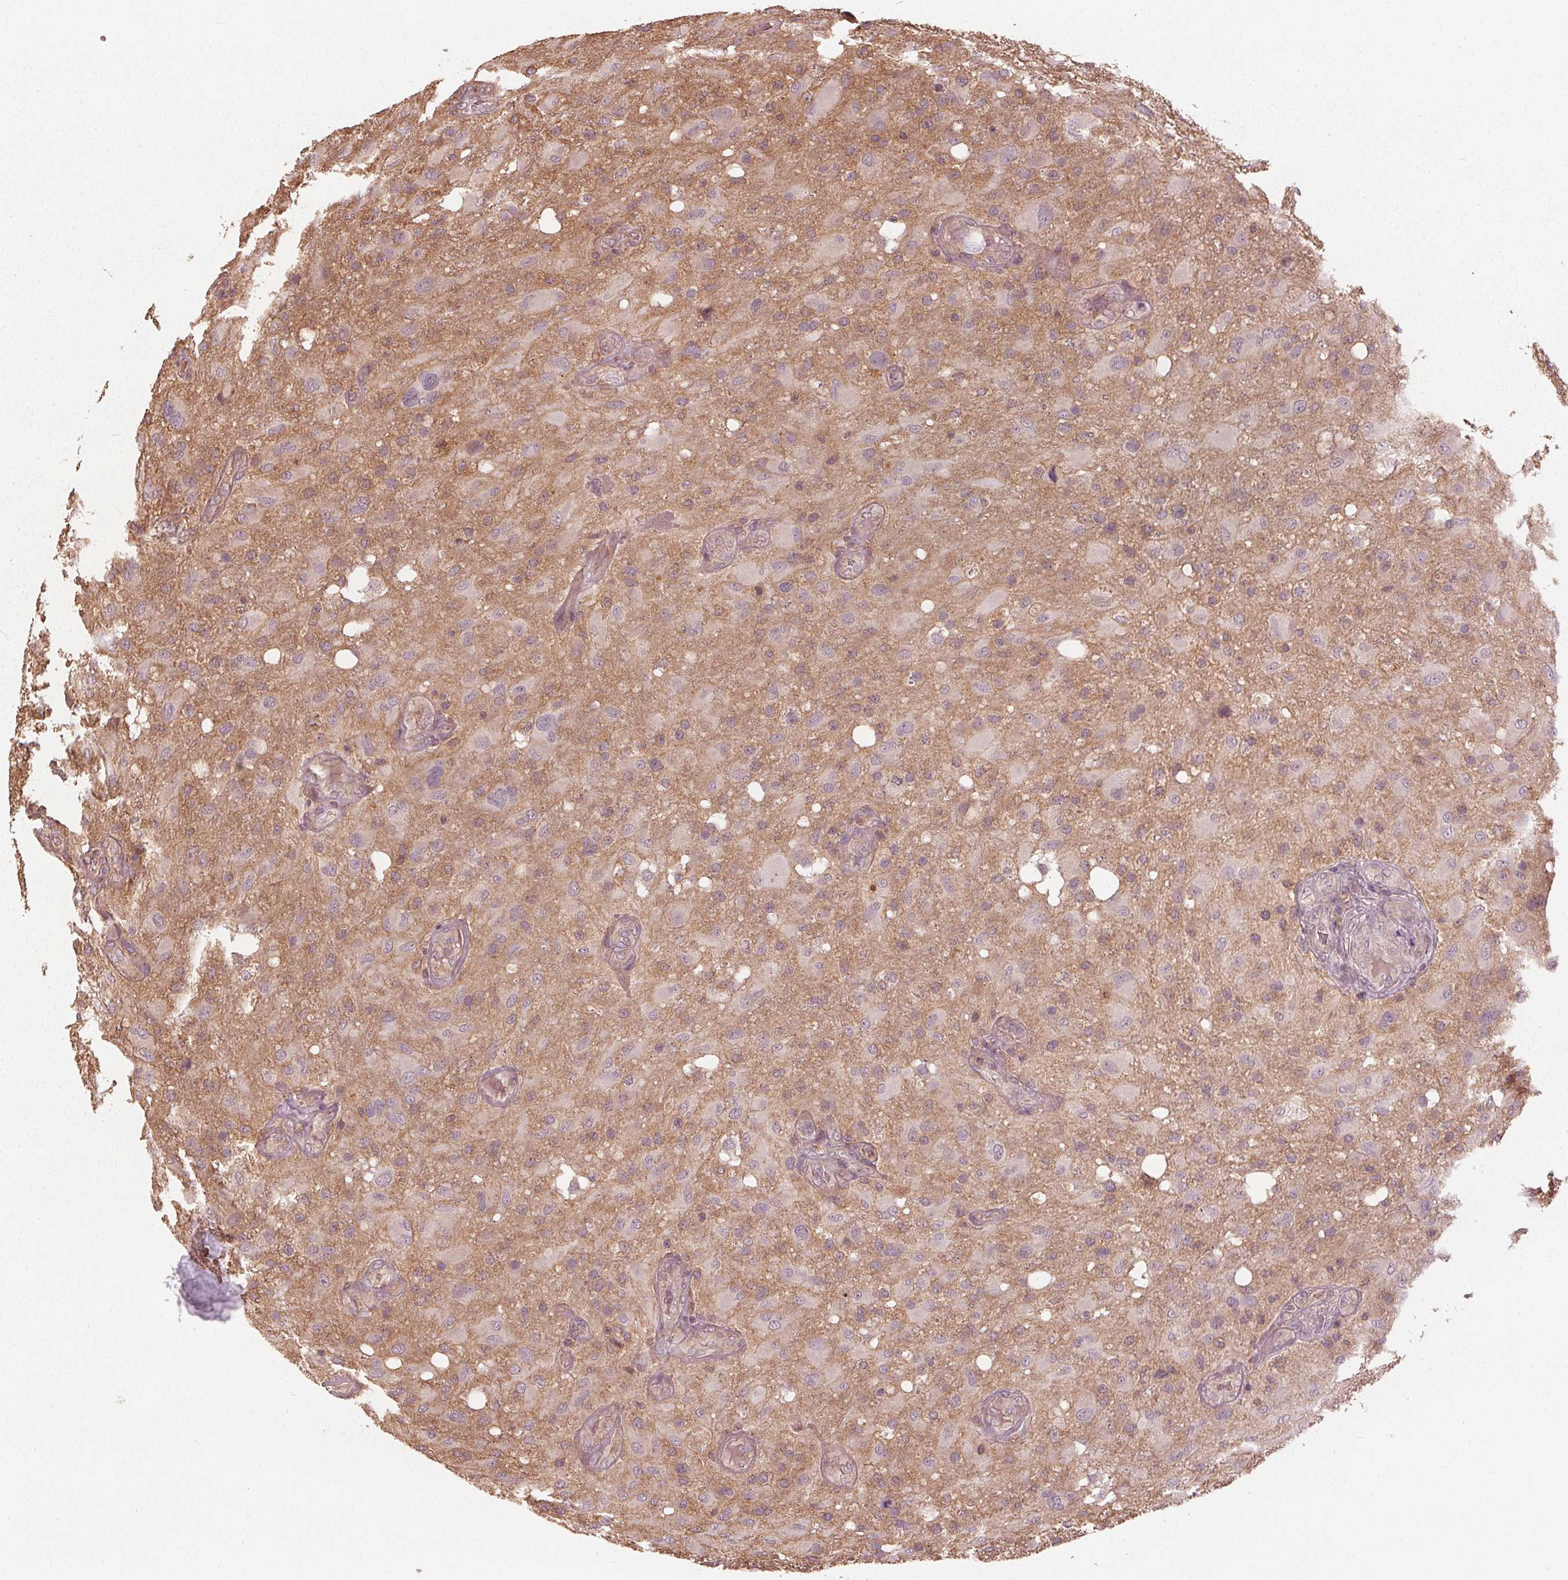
{"staining": {"intensity": "weak", "quantity": "<25%", "location": "cytoplasmic/membranous"}, "tissue": "glioma", "cell_type": "Tumor cells", "image_type": "cancer", "snomed": [{"axis": "morphology", "description": "Glioma, malignant, High grade"}, {"axis": "topography", "description": "Brain"}], "caption": "This is an immunohistochemistry histopathology image of human high-grade glioma (malignant). There is no staining in tumor cells.", "gene": "GNB2", "patient": {"sex": "male", "age": 53}}